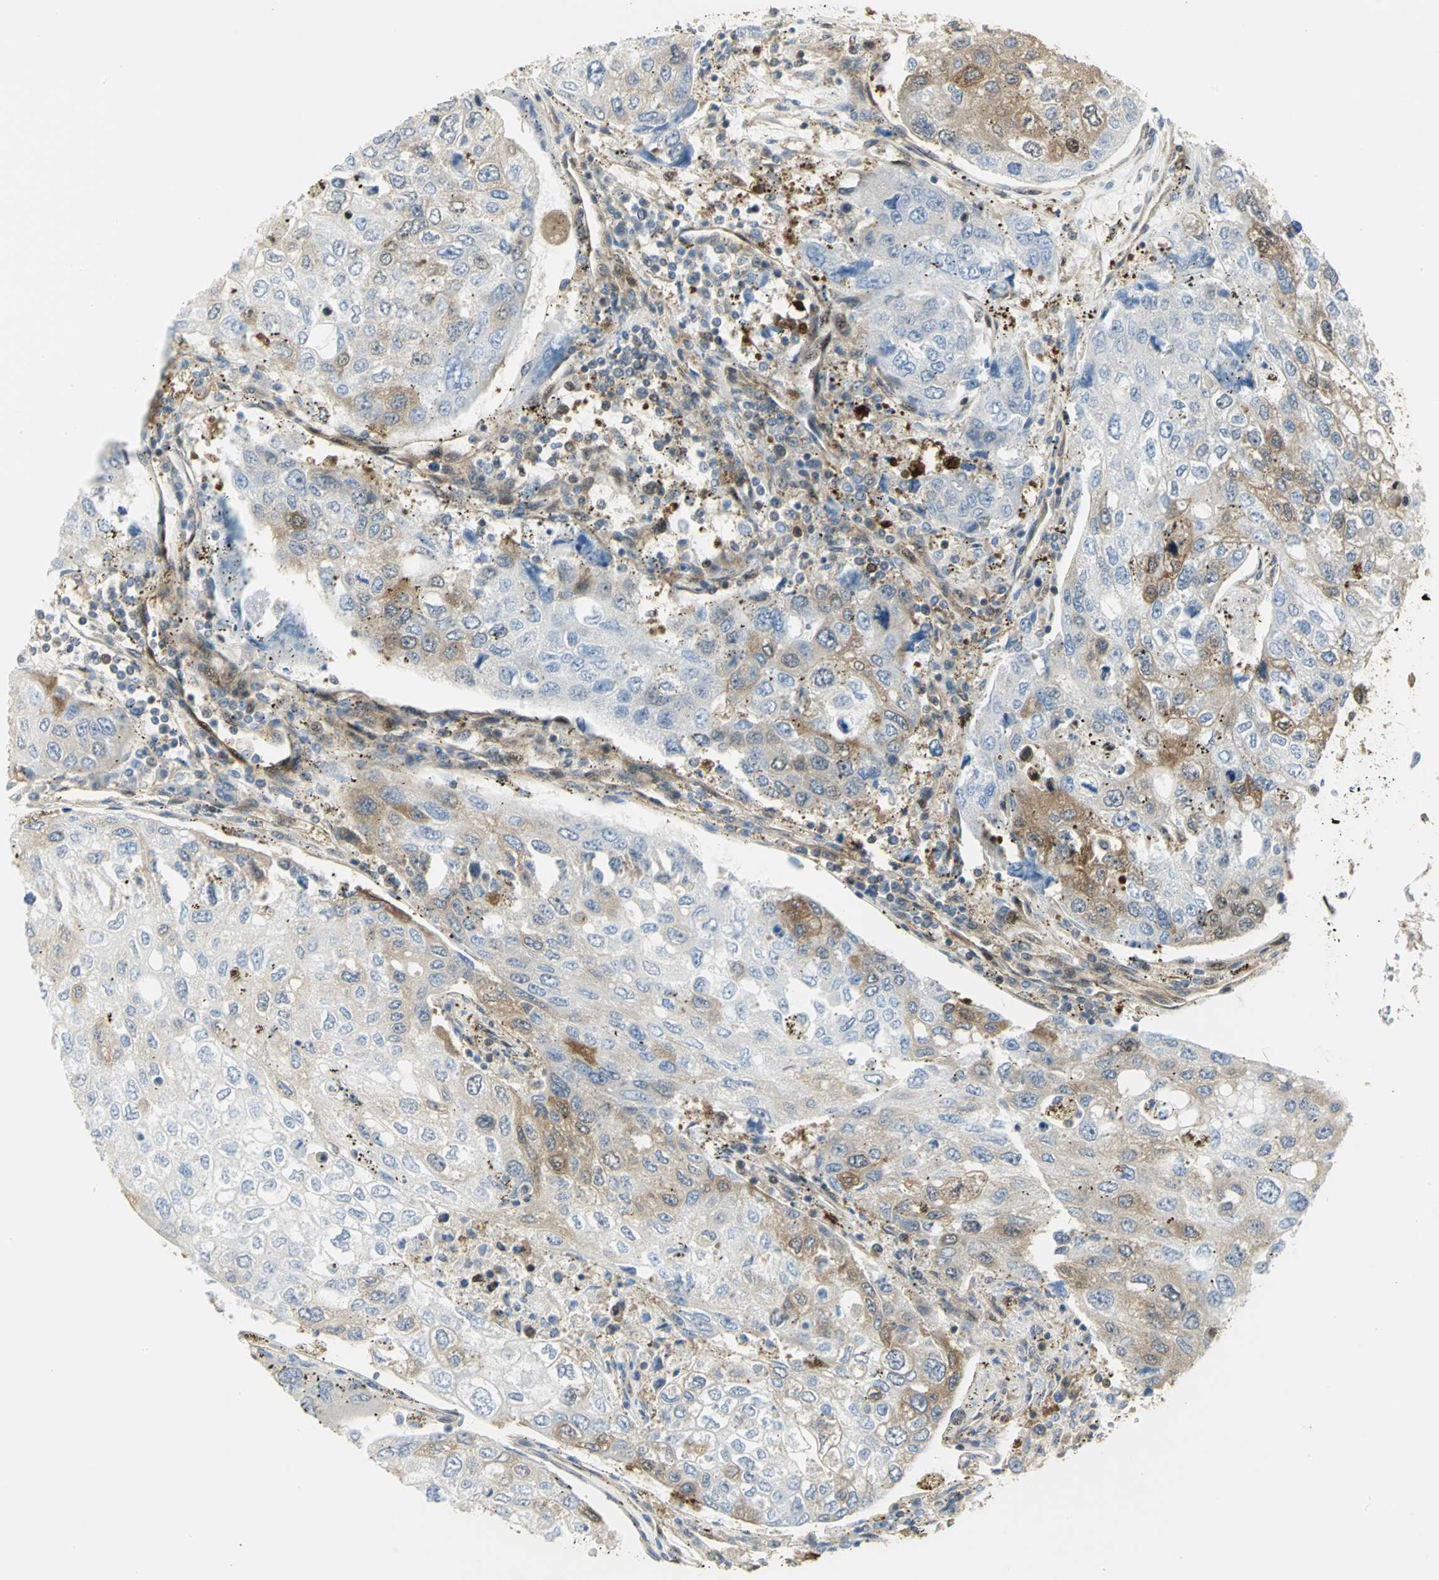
{"staining": {"intensity": "moderate", "quantity": "<25%", "location": "cytoplasmic/membranous"}, "tissue": "urothelial cancer", "cell_type": "Tumor cells", "image_type": "cancer", "snomed": [{"axis": "morphology", "description": "Urothelial carcinoma, High grade"}, {"axis": "topography", "description": "Lymph node"}, {"axis": "topography", "description": "Urinary bladder"}], "caption": "About <25% of tumor cells in urothelial cancer exhibit moderate cytoplasmic/membranous protein staining as visualized by brown immunohistochemical staining.", "gene": "EEA1", "patient": {"sex": "male", "age": 51}}